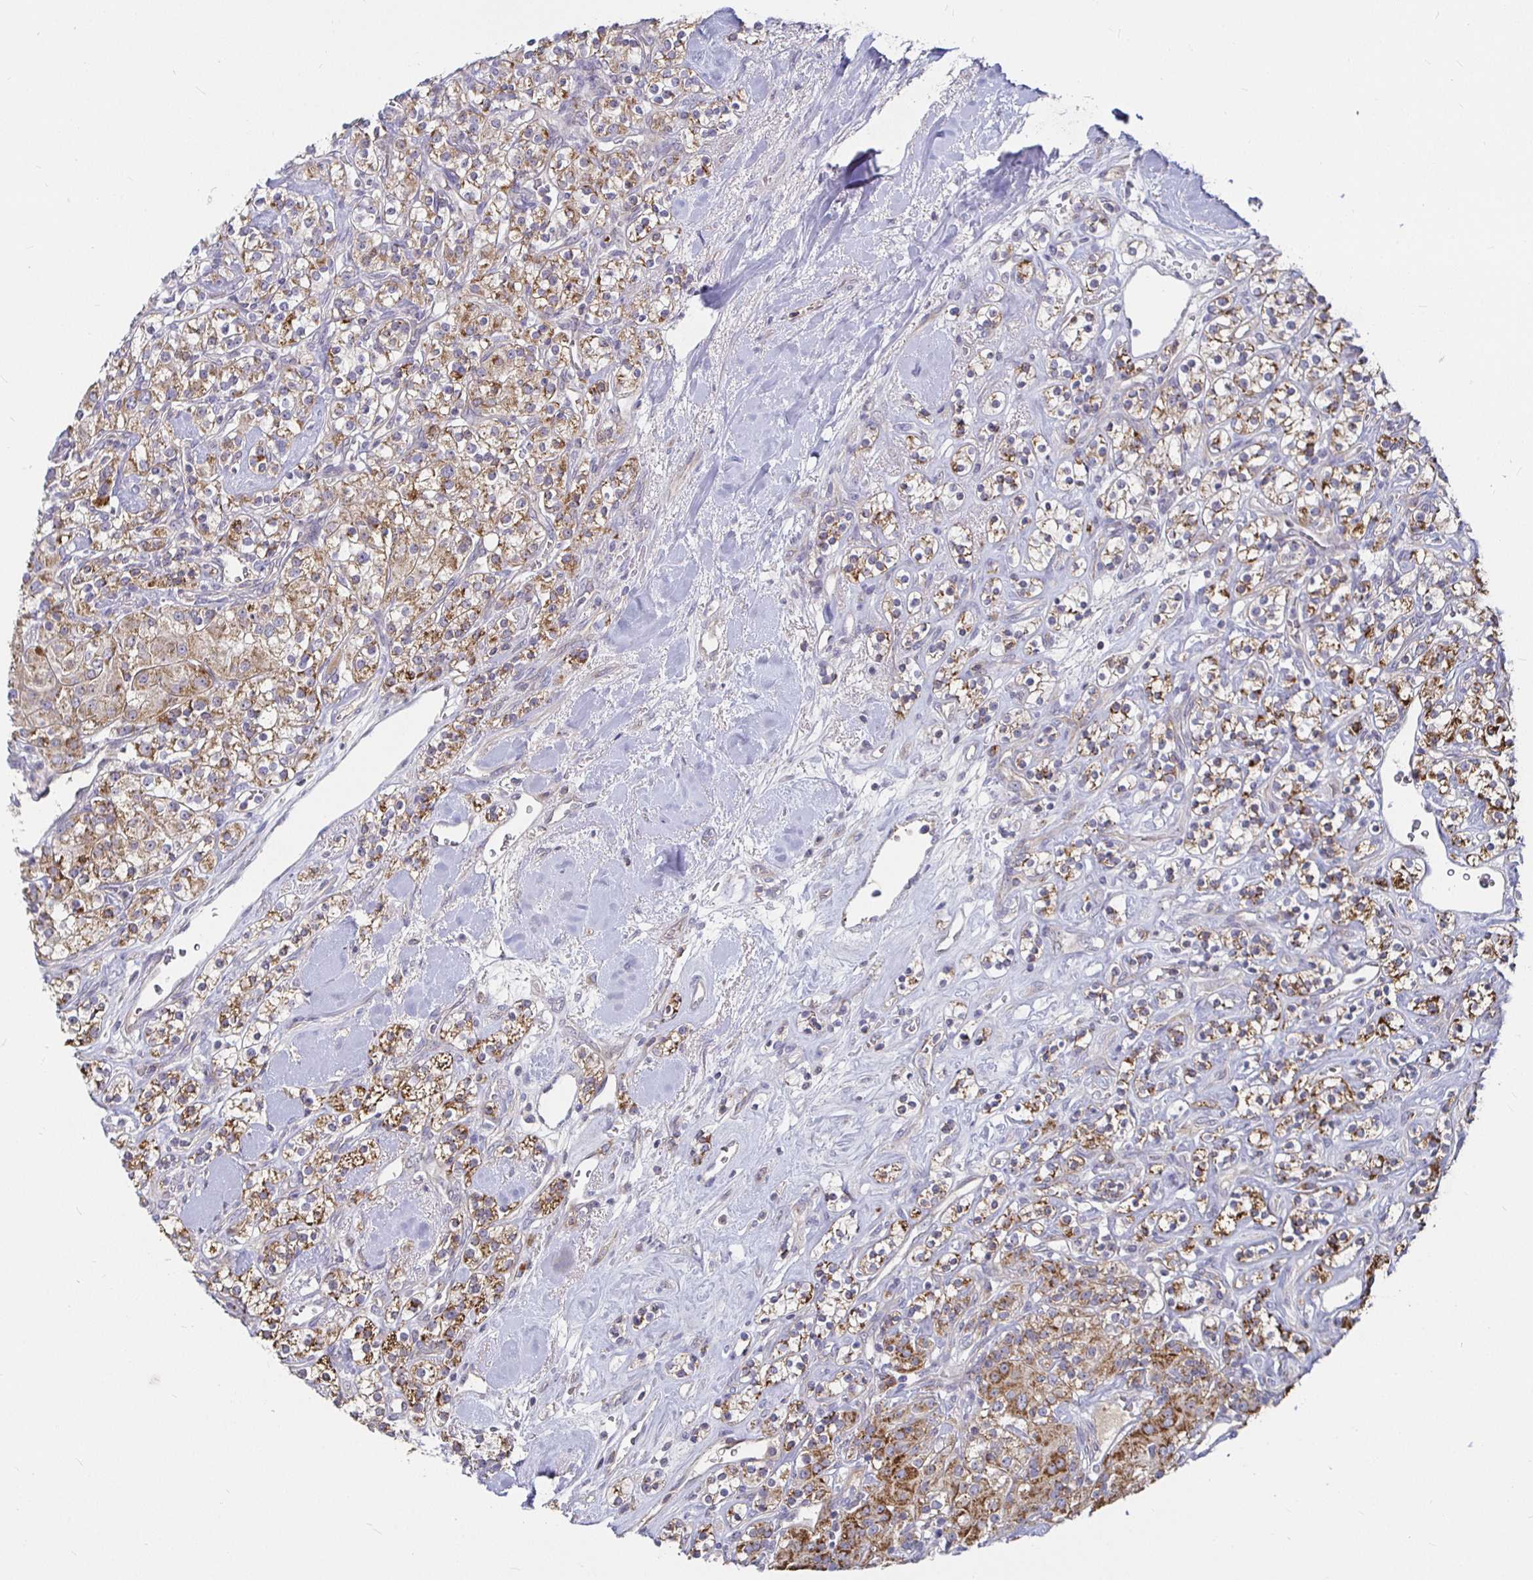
{"staining": {"intensity": "moderate", "quantity": "25%-75%", "location": "cytoplasmic/membranous"}, "tissue": "renal cancer", "cell_type": "Tumor cells", "image_type": "cancer", "snomed": [{"axis": "morphology", "description": "Adenocarcinoma, NOS"}, {"axis": "topography", "description": "Kidney"}], "caption": "Tumor cells reveal medium levels of moderate cytoplasmic/membranous staining in approximately 25%-75% of cells in human adenocarcinoma (renal).", "gene": "RNF144B", "patient": {"sex": "male", "age": 77}}